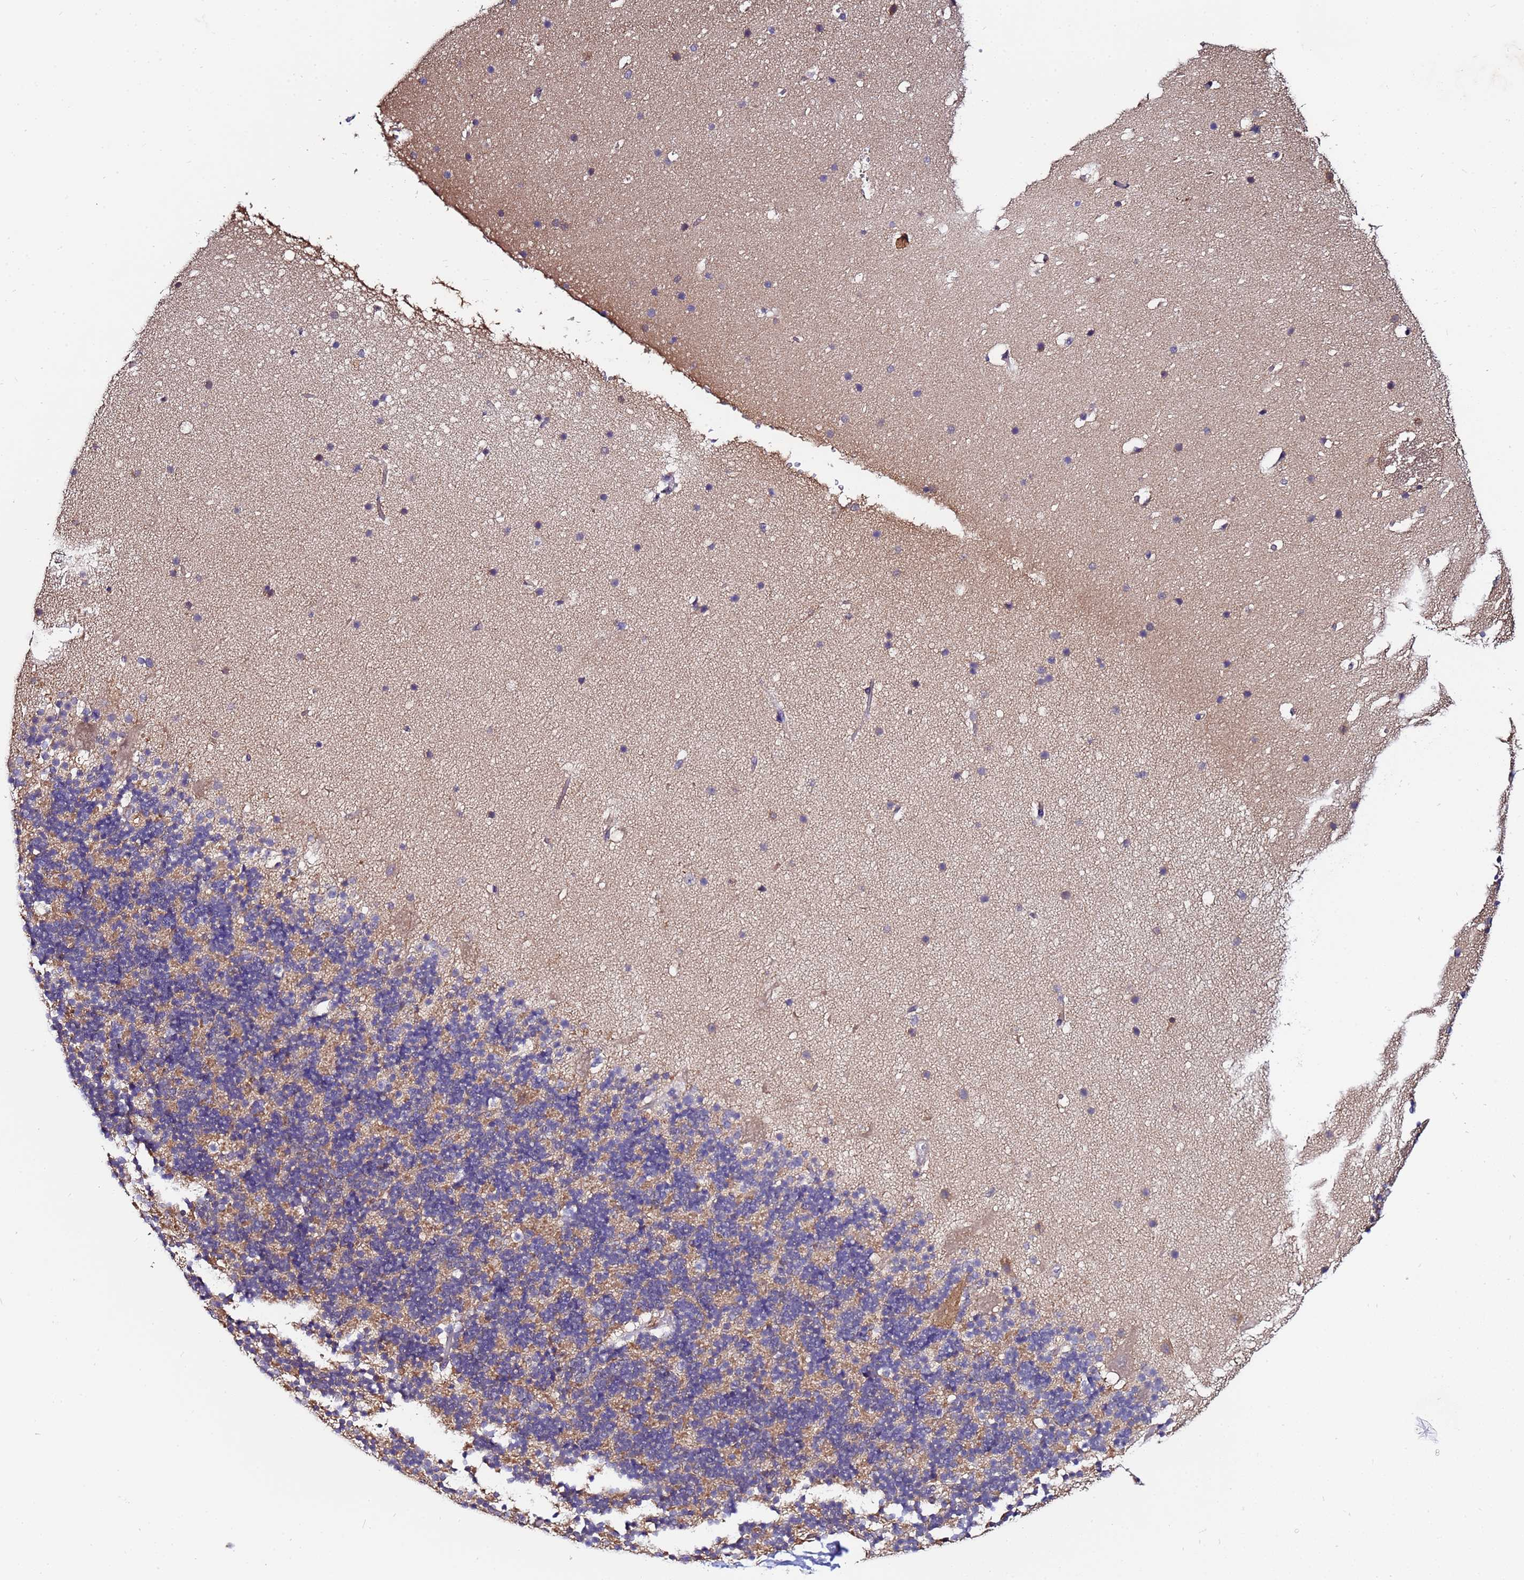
{"staining": {"intensity": "moderate", "quantity": ">75%", "location": "cytoplasmic/membranous"}, "tissue": "cerebellum", "cell_type": "Cells in granular layer", "image_type": "normal", "snomed": [{"axis": "morphology", "description": "Normal tissue, NOS"}, {"axis": "topography", "description": "Cerebellum"}], "caption": "Cerebellum stained for a protein (brown) displays moderate cytoplasmic/membranous positive positivity in about >75% of cells in granular layer.", "gene": "NAXE", "patient": {"sex": "male", "age": 57}}